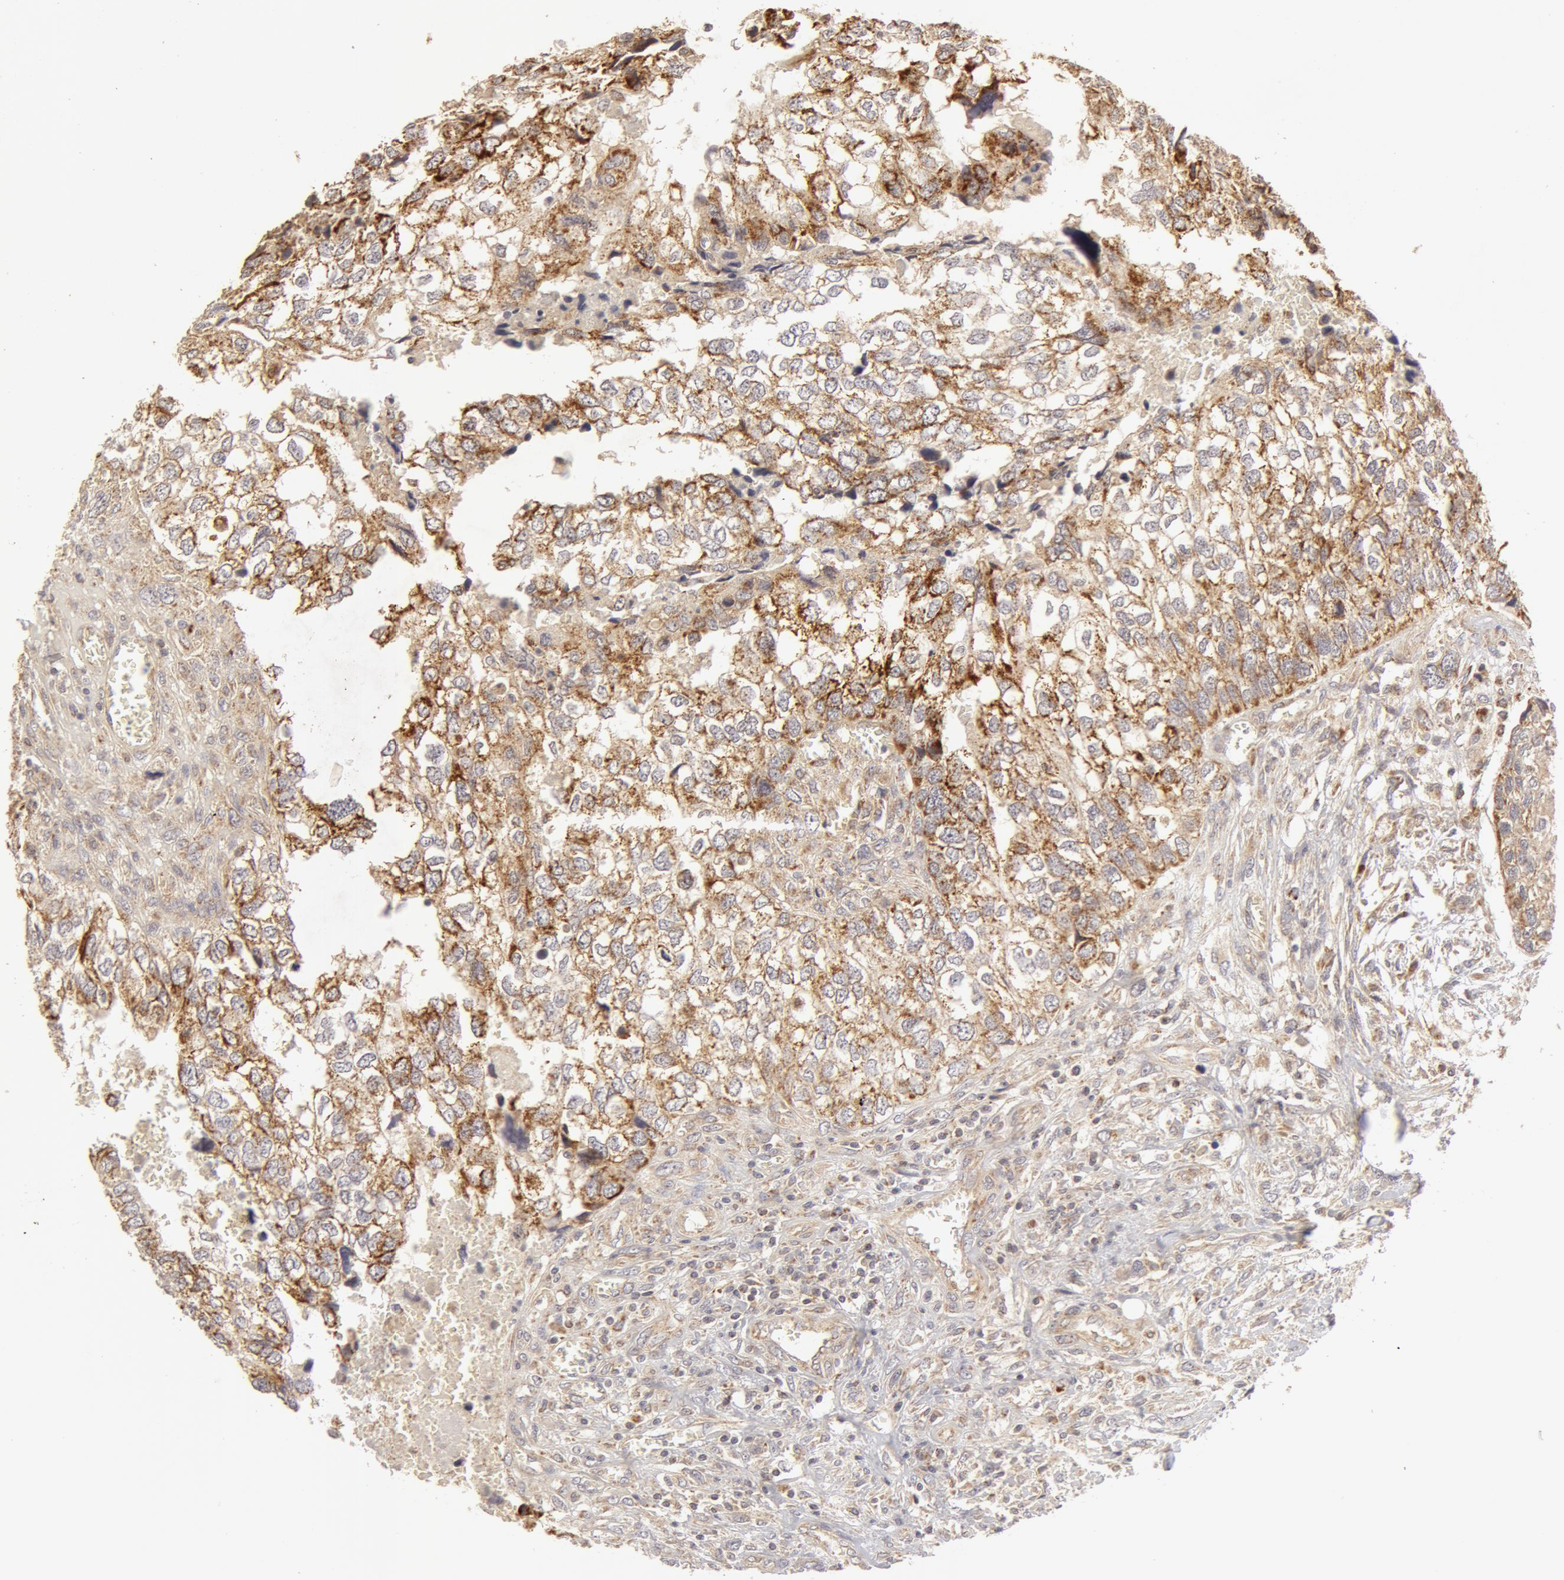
{"staining": {"intensity": "weak", "quantity": ">75%", "location": "cytoplasmic/membranous"}, "tissue": "breast cancer", "cell_type": "Tumor cells", "image_type": "cancer", "snomed": [{"axis": "morphology", "description": "Neoplasm, malignant, NOS"}, {"axis": "topography", "description": "Breast"}], "caption": "Breast cancer stained with a protein marker reveals weak staining in tumor cells.", "gene": "ADPRH", "patient": {"sex": "female", "age": 50}}